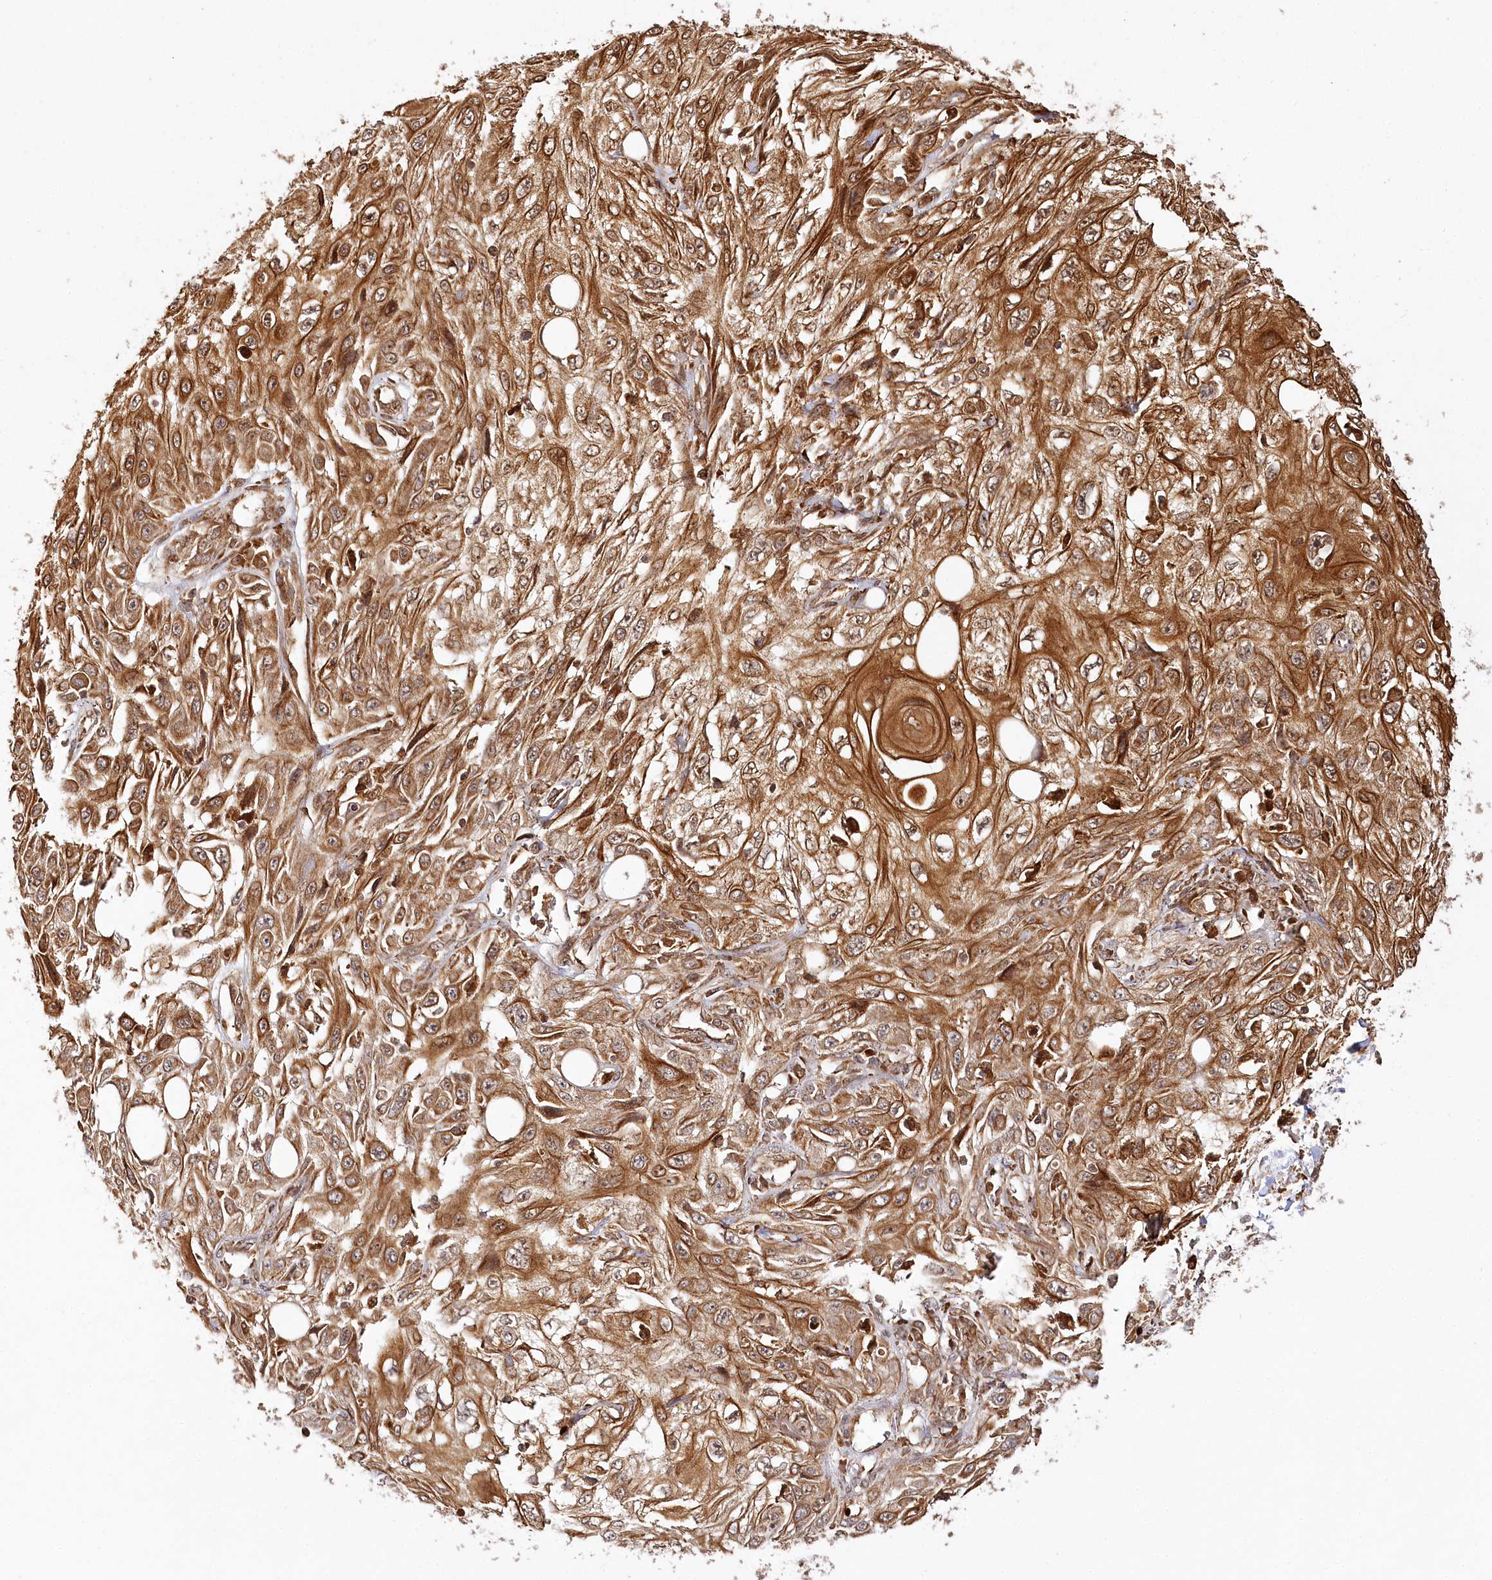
{"staining": {"intensity": "moderate", "quantity": ">75%", "location": "cytoplasmic/membranous,nuclear"}, "tissue": "skin cancer", "cell_type": "Tumor cells", "image_type": "cancer", "snomed": [{"axis": "morphology", "description": "Squamous cell carcinoma, NOS"}, {"axis": "topography", "description": "Skin"}], "caption": "IHC staining of skin squamous cell carcinoma, which displays medium levels of moderate cytoplasmic/membranous and nuclear staining in about >75% of tumor cells indicating moderate cytoplasmic/membranous and nuclear protein positivity. The staining was performed using DAB (3,3'-diaminobenzidine) (brown) for protein detection and nuclei were counterstained in hematoxylin (blue).", "gene": "ULK2", "patient": {"sex": "male", "age": 75}}